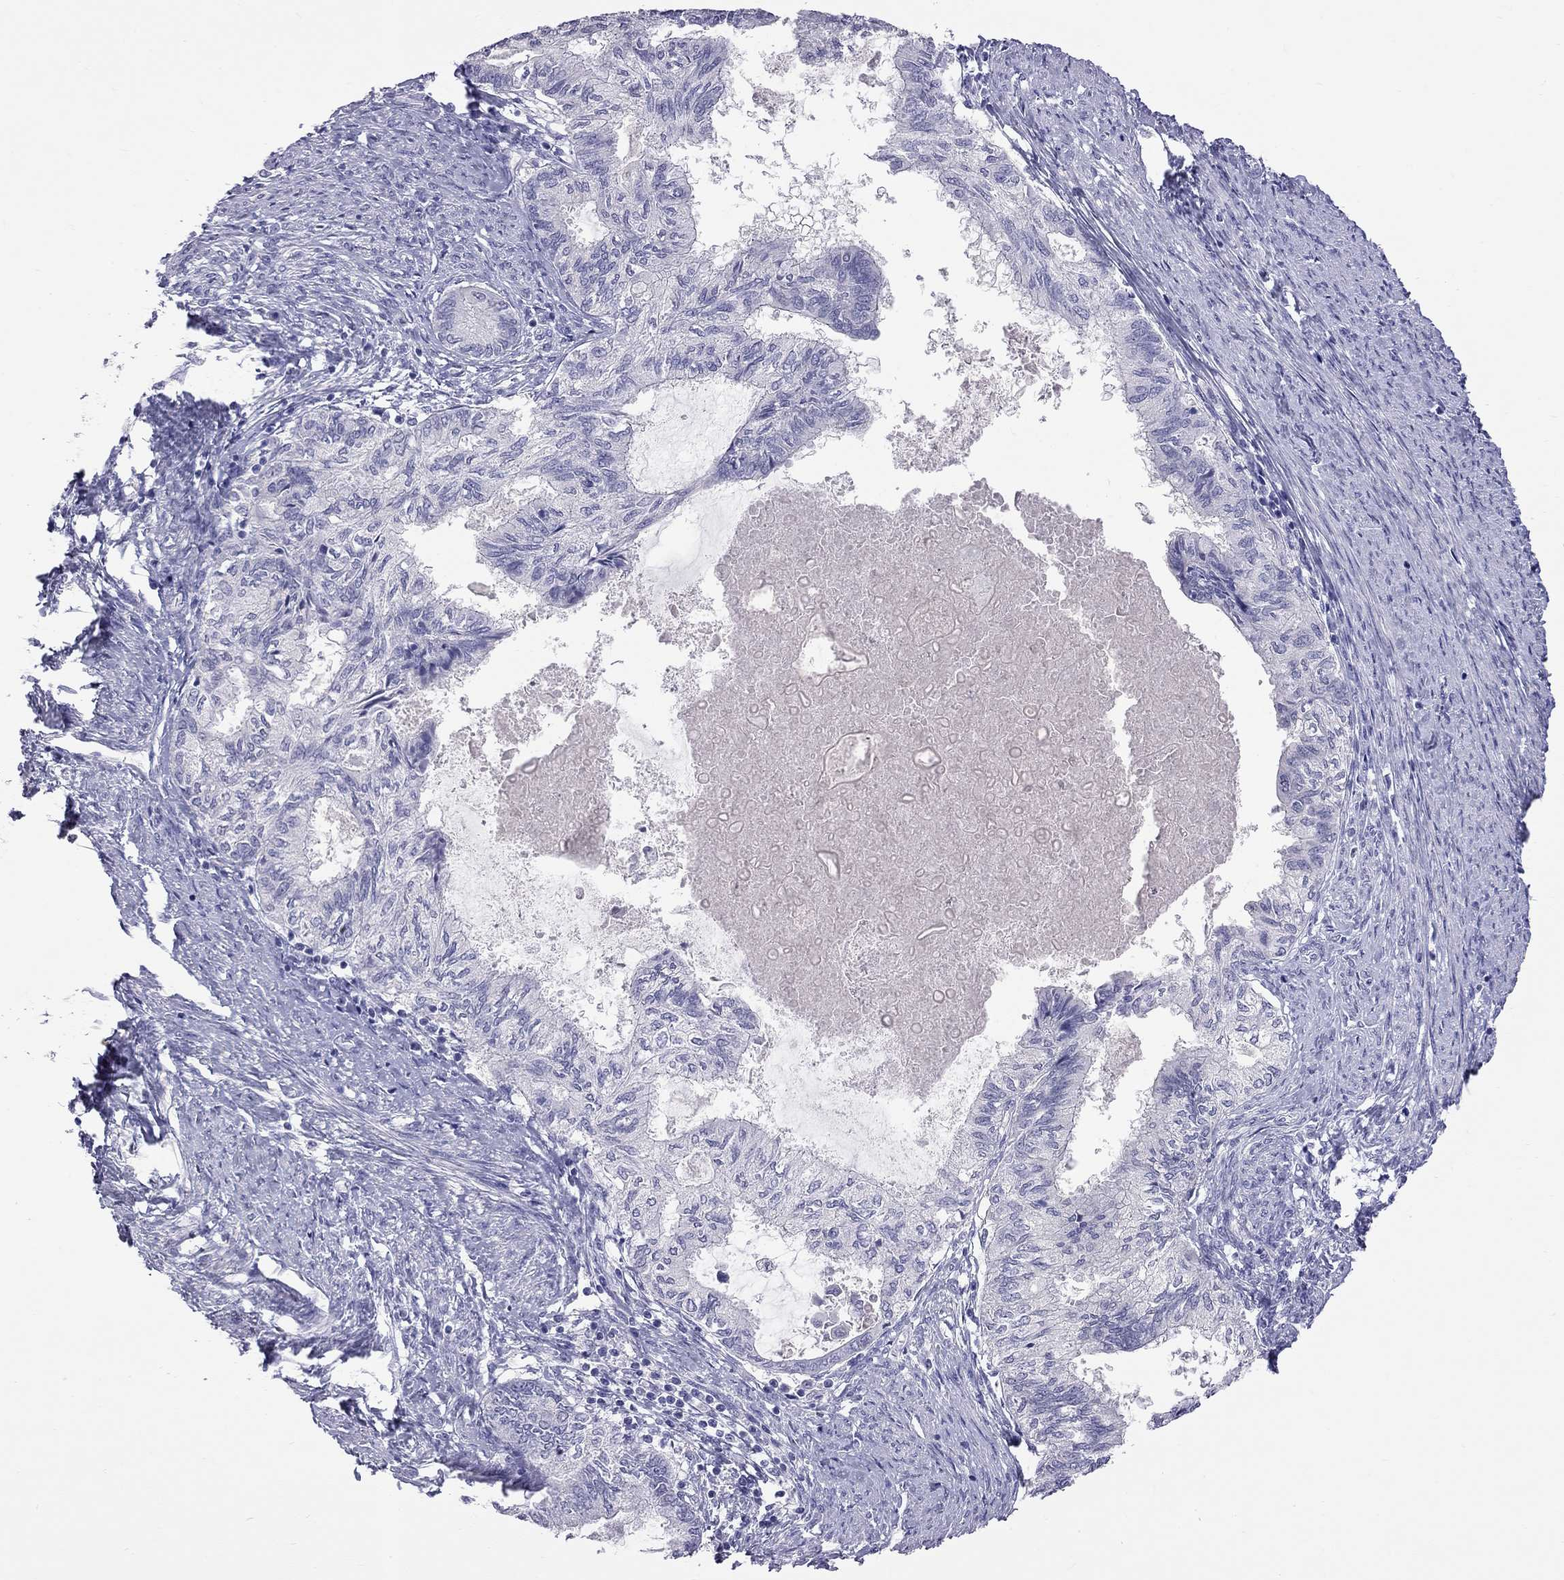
{"staining": {"intensity": "negative", "quantity": "none", "location": "none"}, "tissue": "endometrial cancer", "cell_type": "Tumor cells", "image_type": "cancer", "snomed": [{"axis": "morphology", "description": "Adenocarcinoma, NOS"}, {"axis": "topography", "description": "Endometrium"}], "caption": "DAB (3,3'-diaminobenzidine) immunohistochemical staining of adenocarcinoma (endometrial) shows no significant staining in tumor cells.", "gene": "CFAP91", "patient": {"sex": "female", "age": 86}}